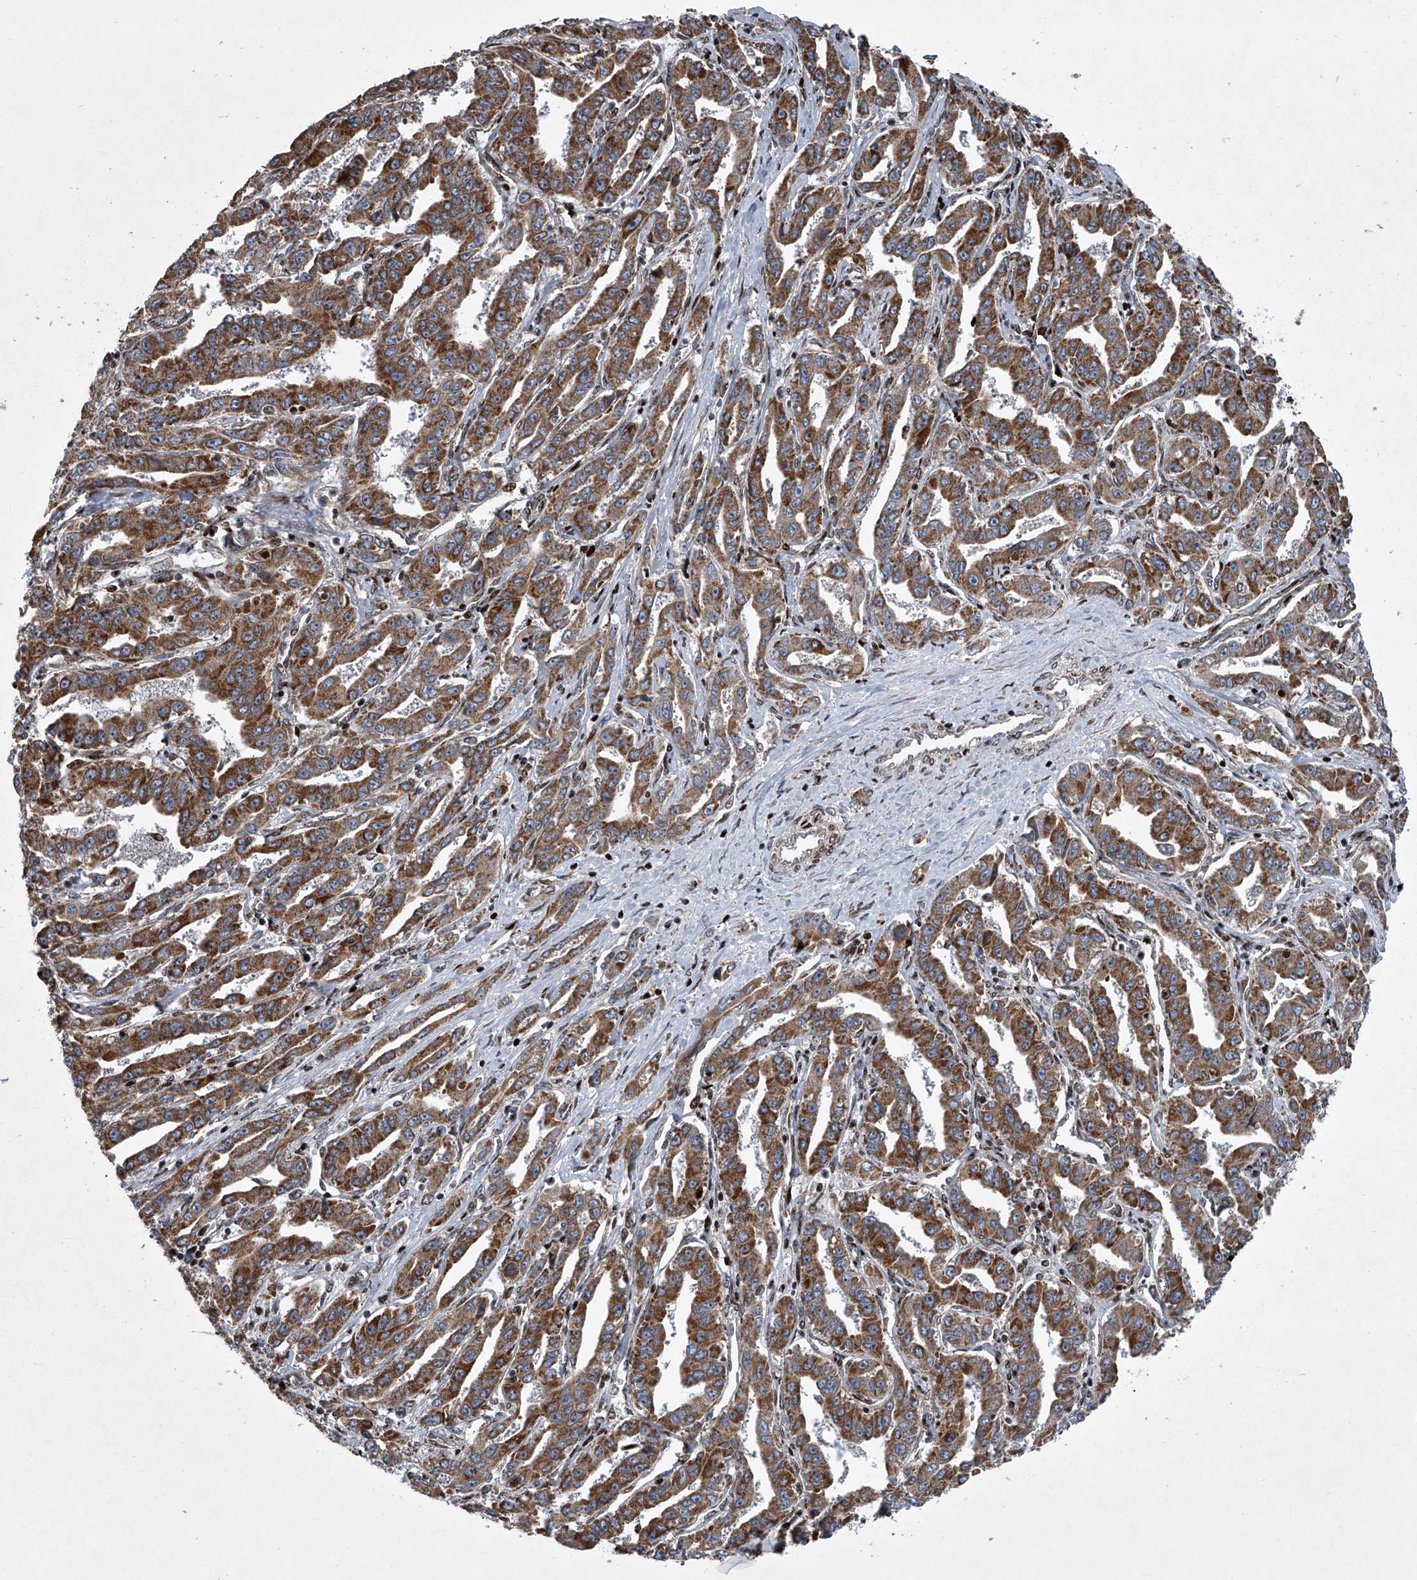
{"staining": {"intensity": "moderate", "quantity": ">75%", "location": "cytoplasmic/membranous"}, "tissue": "liver cancer", "cell_type": "Tumor cells", "image_type": "cancer", "snomed": [{"axis": "morphology", "description": "Cholangiocarcinoma"}, {"axis": "topography", "description": "Liver"}], "caption": "Tumor cells show medium levels of moderate cytoplasmic/membranous staining in about >75% of cells in human liver cancer. (DAB IHC, brown staining for protein, blue staining for nuclei).", "gene": "STRADA", "patient": {"sex": "male", "age": 59}}